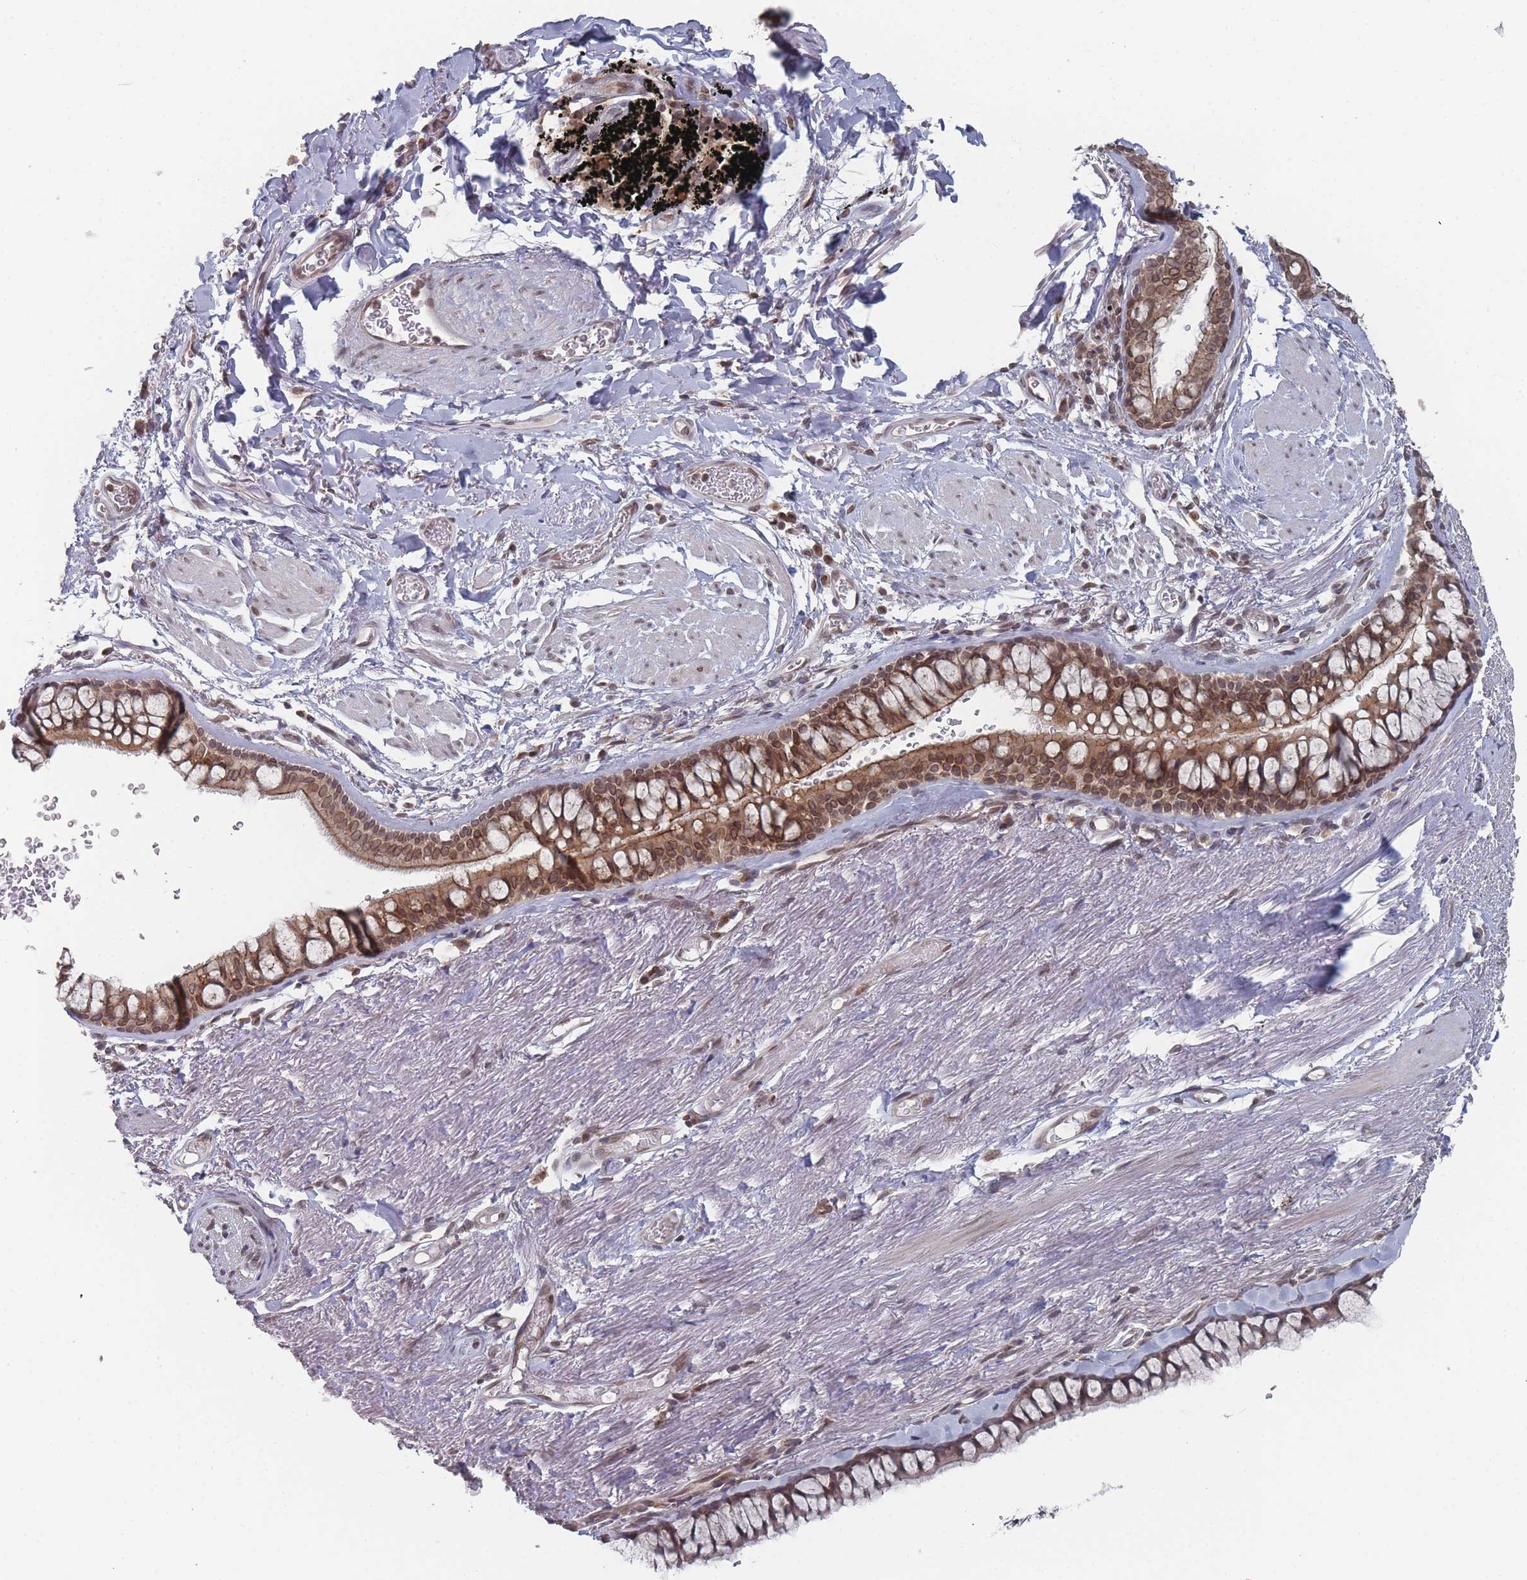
{"staining": {"intensity": "moderate", "quantity": ">75%", "location": "cytoplasmic/membranous,nuclear"}, "tissue": "bronchus", "cell_type": "Respiratory epithelial cells", "image_type": "normal", "snomed": [{"axis": "morphology", "description": "Normal tissue, NOS"}, {"axis": "topography", "description": "Bronchus"}], "caption": "Protein analysis of benign bronchus displays moderate cytoplasmic/membranous,nuclear staining in approximately >75% of respiratory epithelial cells.", "gene": "TBC1D25", "patient": {"sex": "male", "age": 65}}